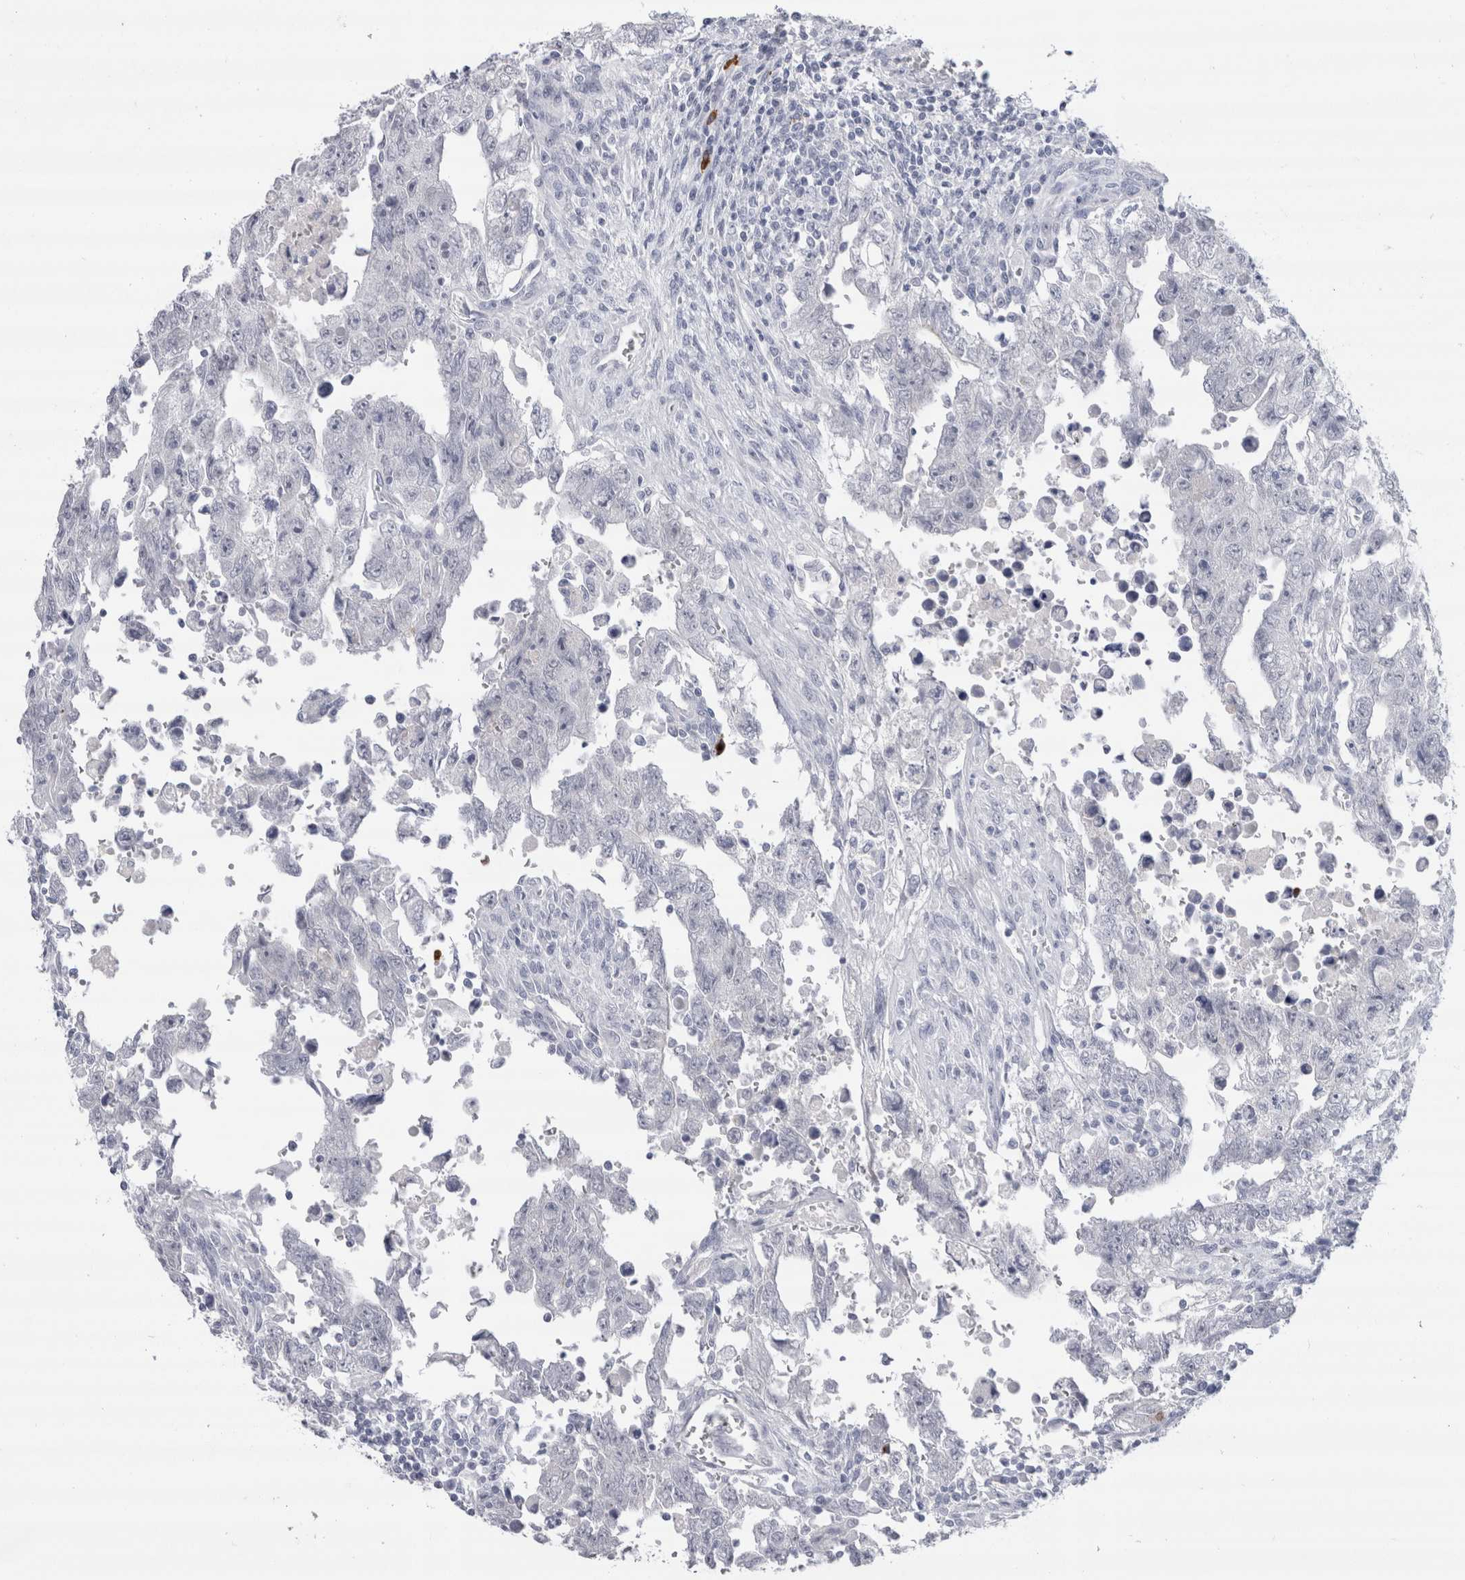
{"staining": {"intensity": "negative", "quantity": "none", "location": "none"}, "tissue": "testis cancer", "cell_type": "Tumor cells", "image_type": "cancer", "snomed": [{"axis": "morphology", "description": "Carcinoma, Embryonal, NOS"}, {"axis": "topography", "description": "Testis"}], "caption": "Embryonal carcinoma (testis) was stained to show a protein in brown. There is no significant expression in tumor cells. The staining is performed using DAB (3,3'-diaminobenzidine) brown chromogen with nuclei counter-stained in using hematoxylin.", "gene": "CDH17", "patient": {"sex": "male", "age": 28}}